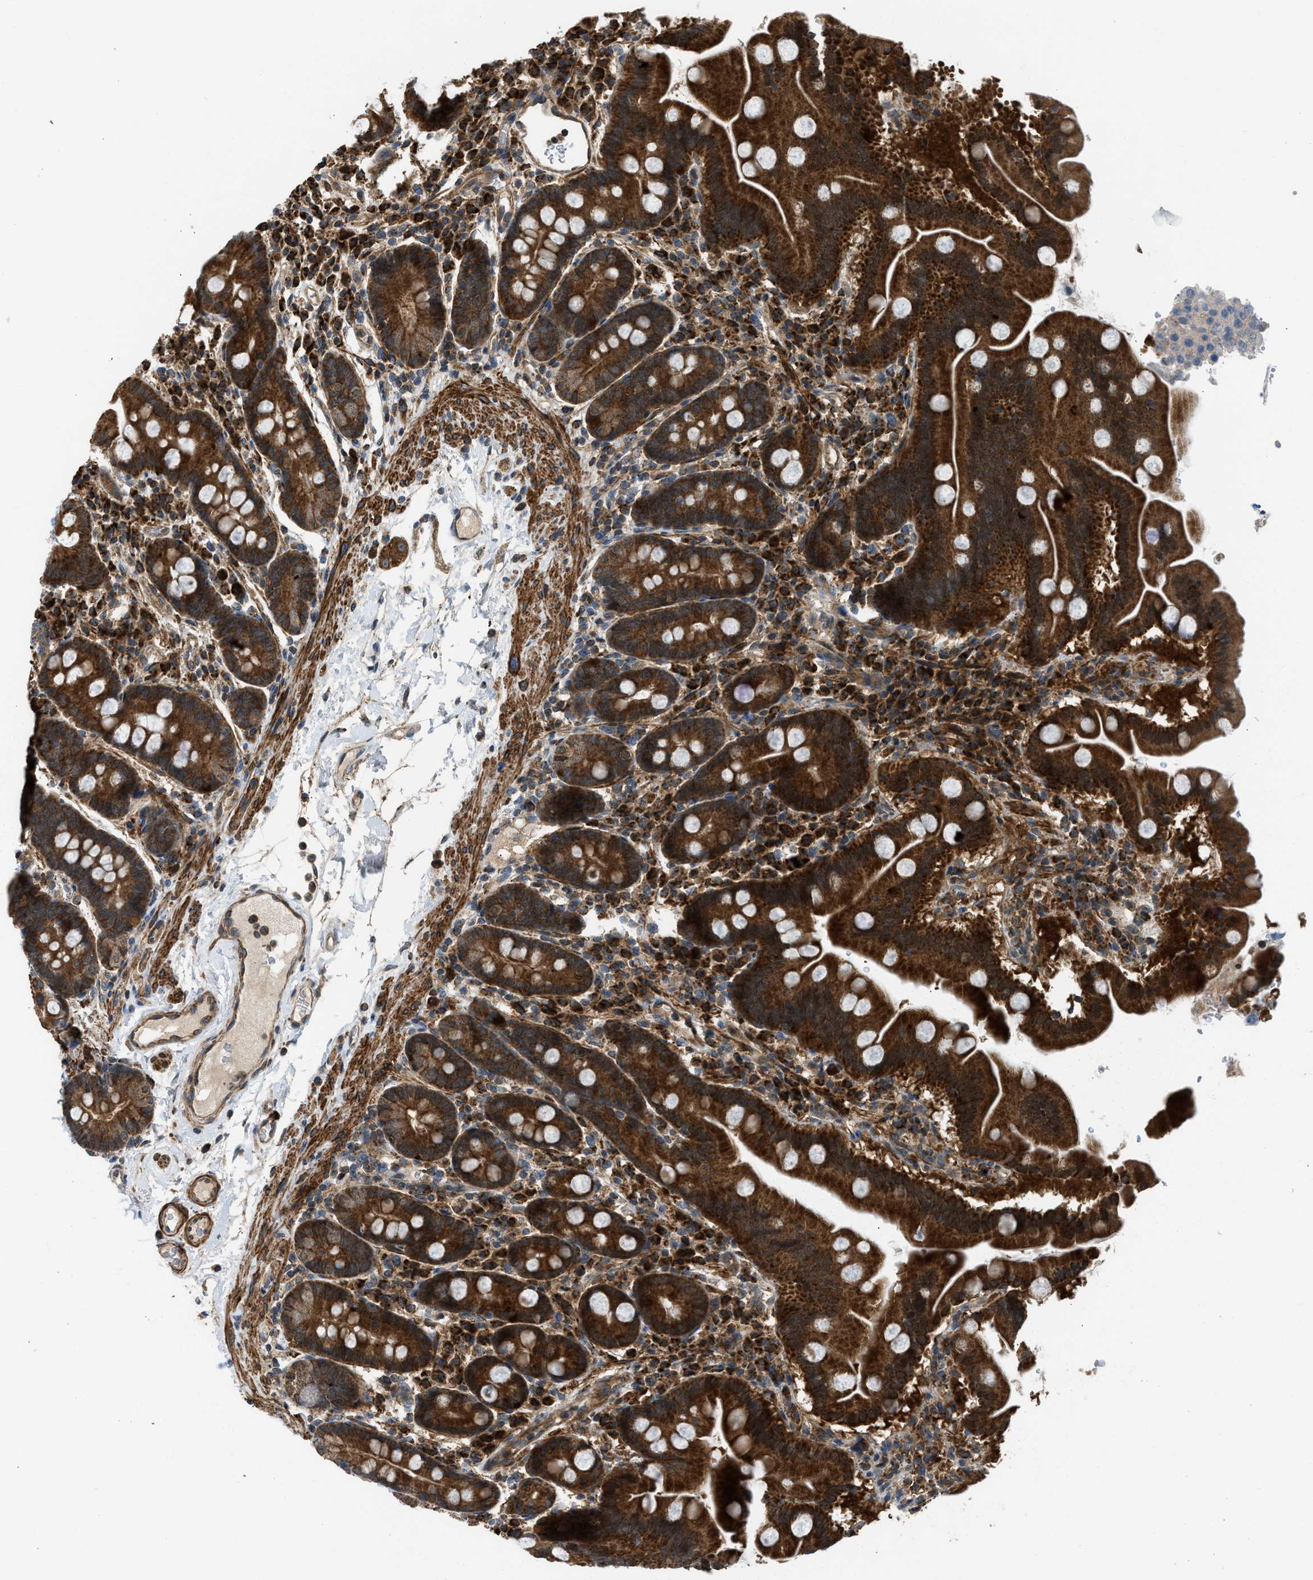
{"staining": {"intensity": "strong", "quantity": ">75%", "location": "cytoplasmic/membranous"}, "tissue": "duodenum", "cell_type": "Glandular cells", "image_type": "normal", "snomed": [{"axis": "morphology", "description": "Normal tissue, NOS"}, {"axis": "topography", "description": "Duodenum"}], "caption": "About >75% of glandular cells in unremarkable human duodenum exhibit strong cytoplasmic/membranous protein expression as visualized by brown immunohistochemical staining.", "gene": "SESN2", "patient": {"sex": "male", "age": 50}}